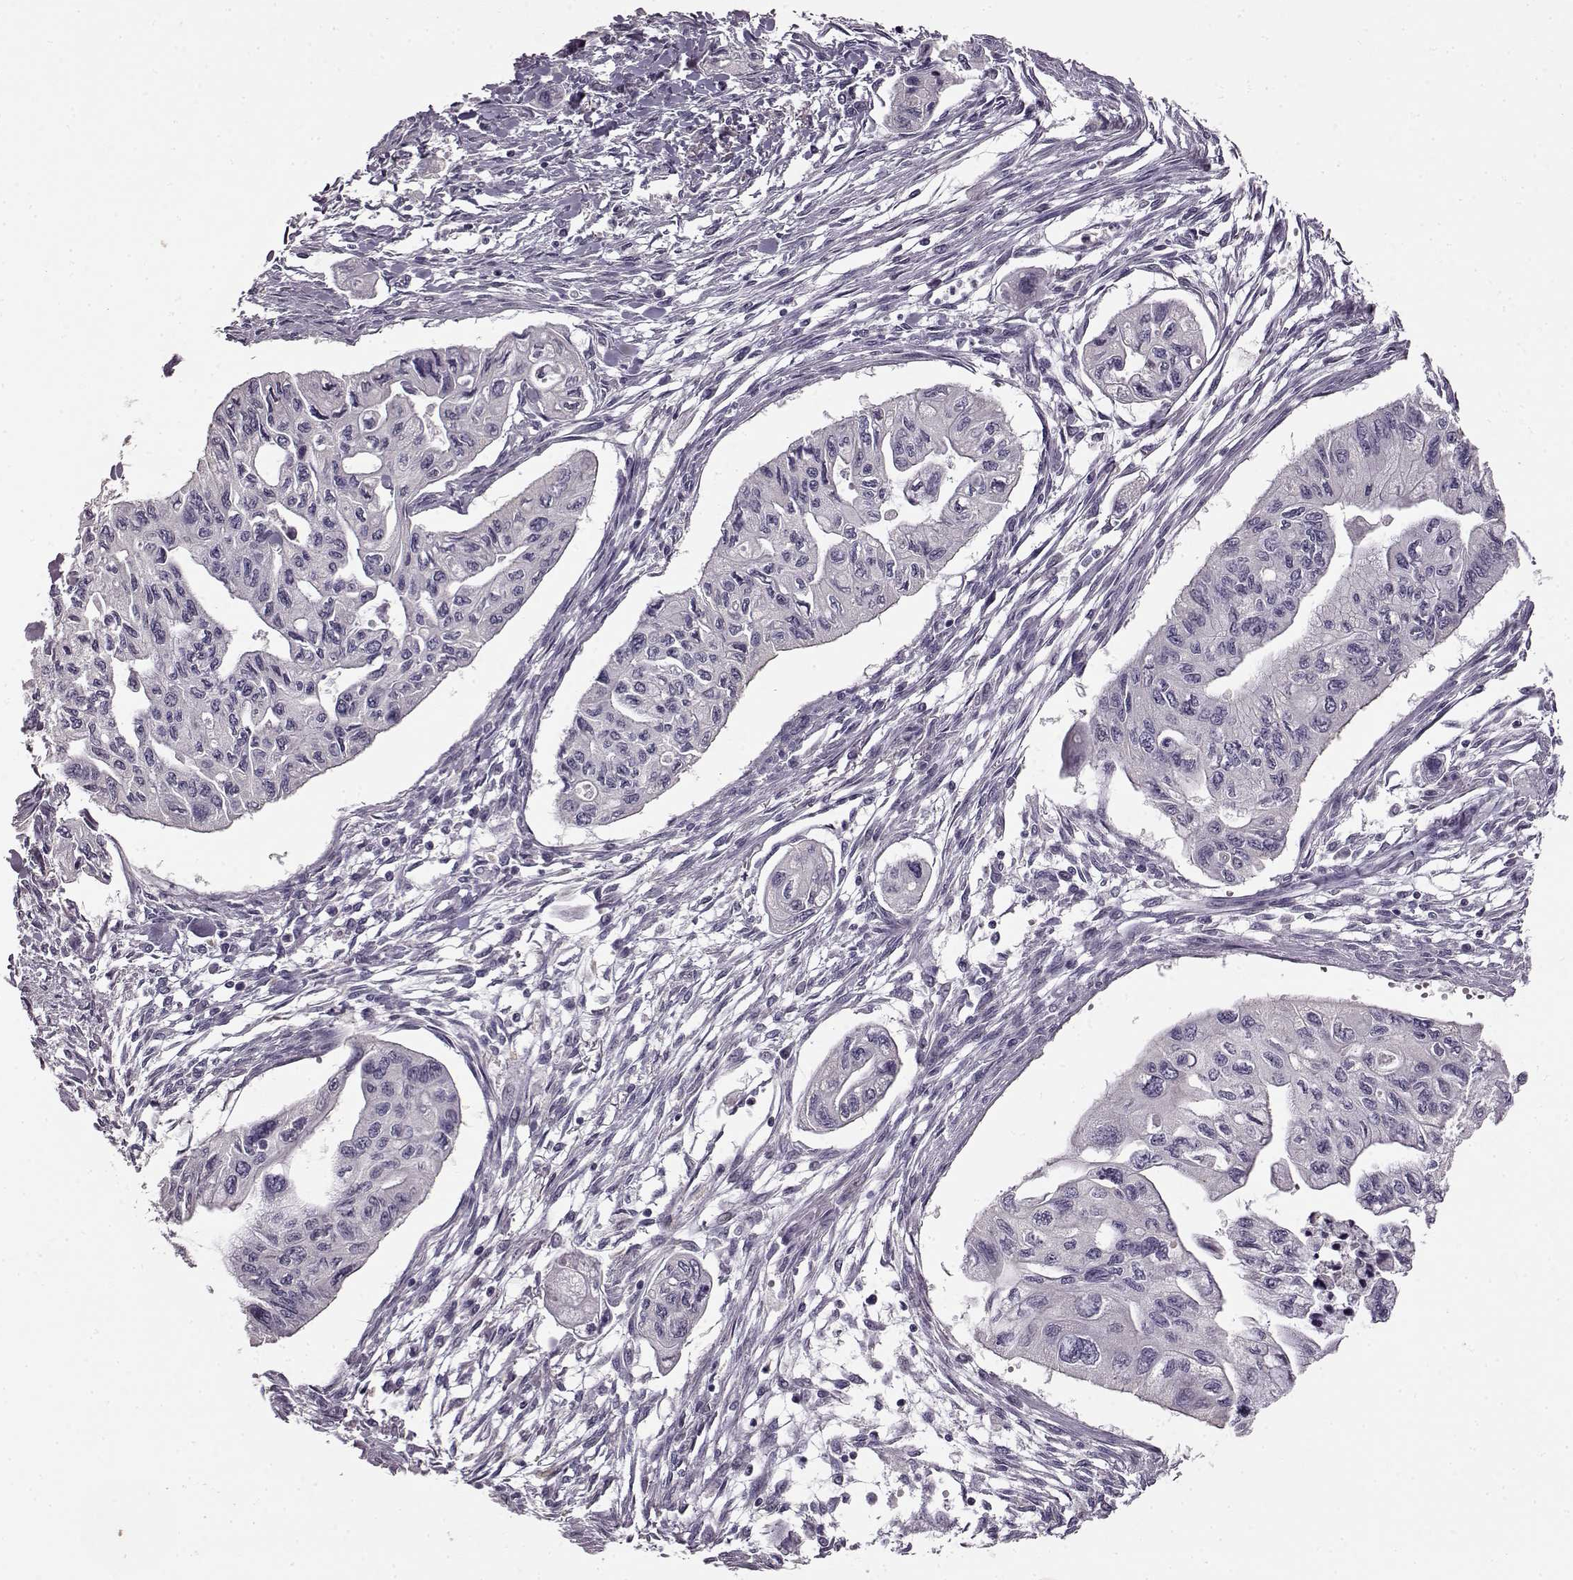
{"staining": {"intensity": "negative", "quantity": "none", "location": "none"}, "tissue": "pancreatic cancer", "cell_type": "Tumor cells", "image_type": "cancer", "snomed": [{"axis": "morphology", "description": "Adenocarcinoma, NOS"}, {"axis": "topography", "description": "Pancreas"}], "caption": "There is no significant staining in tumor cells of pancreatic cancer.", "gene": "FSHB", "patient": {"sex": "female", "age": 76}}